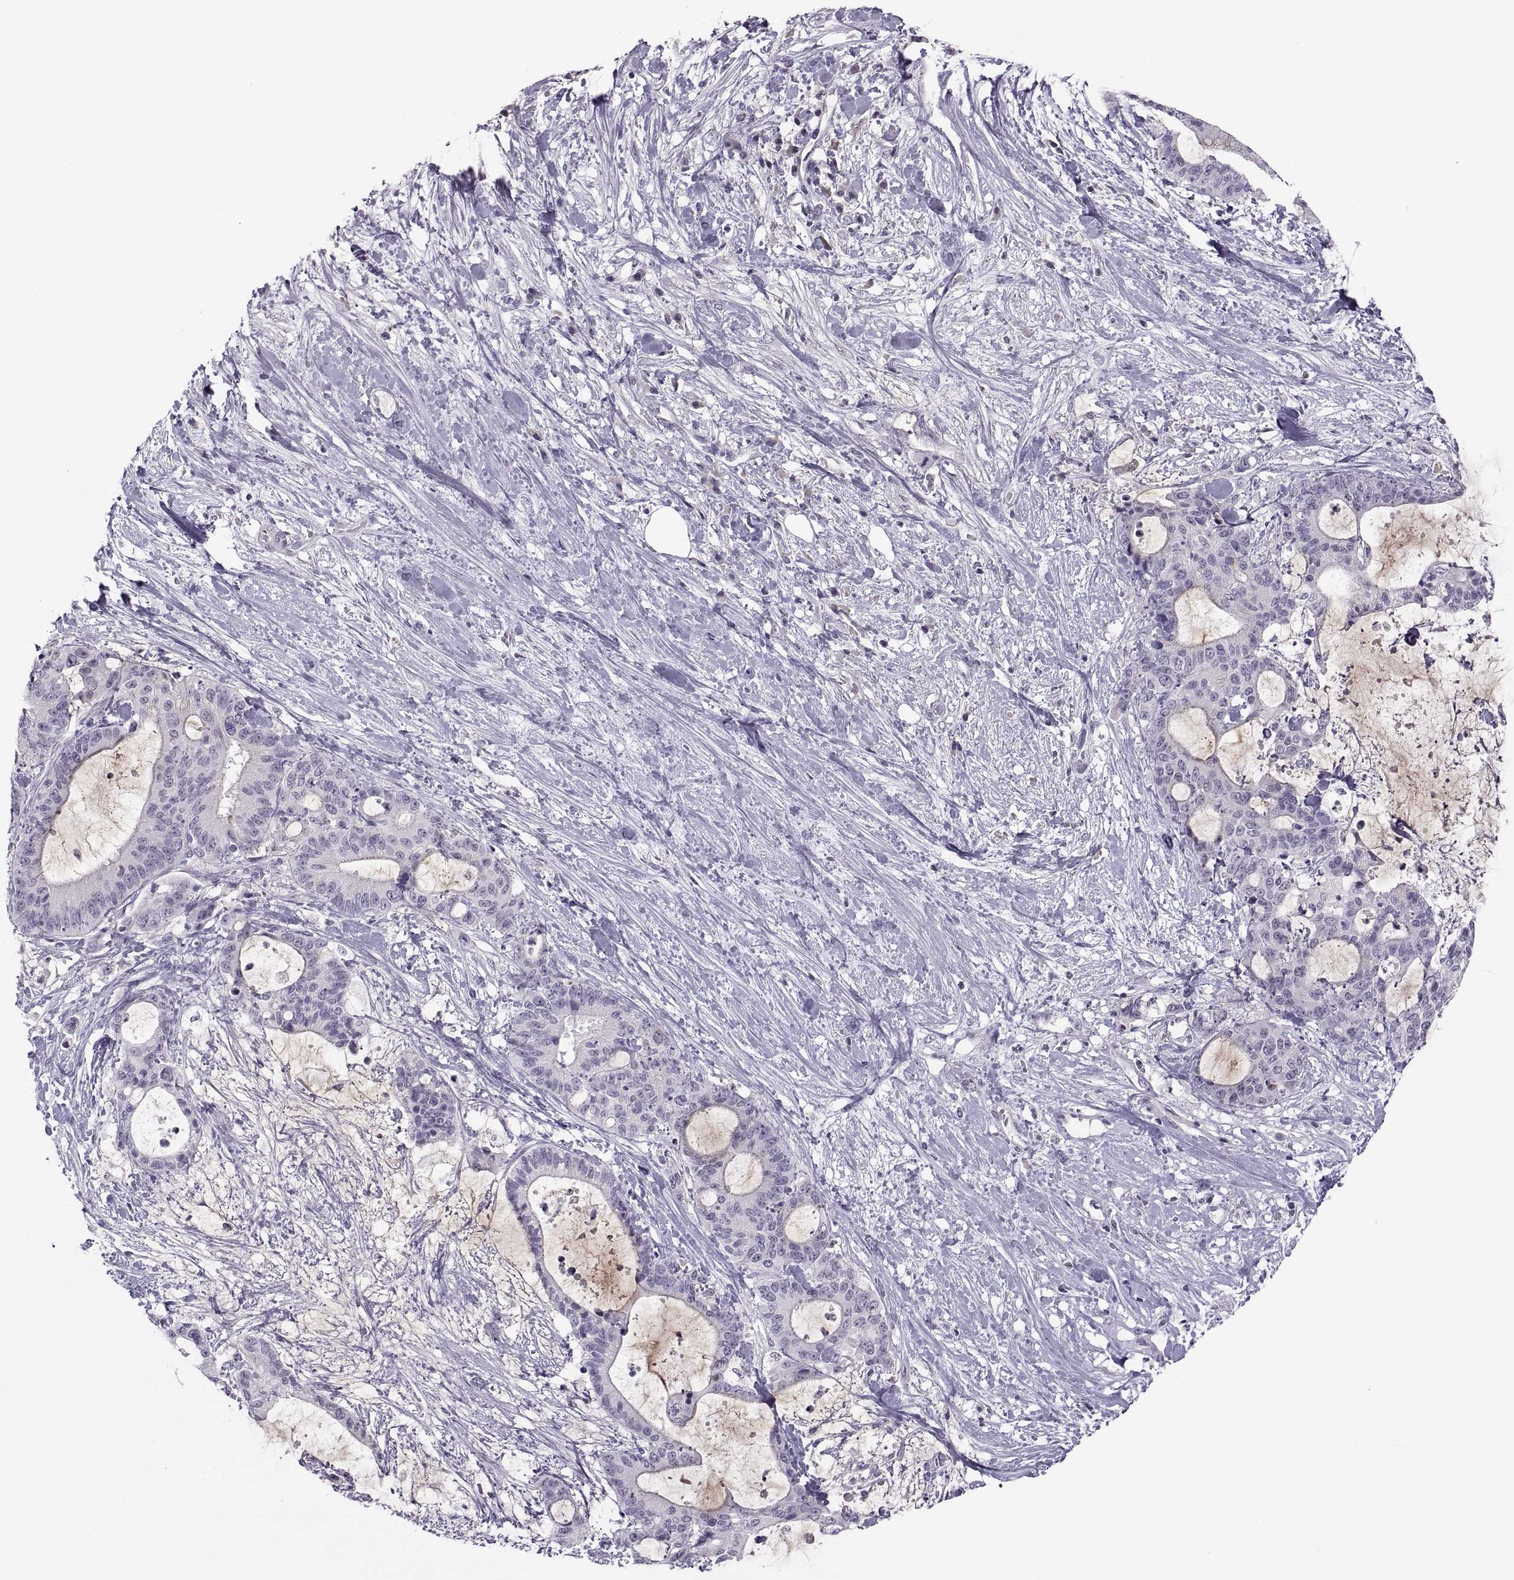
{"staining": {"intensity": "negative", "quantity": "none", "location": "none"}, "tissue": "liver cancer", "cell_type": "Tumor cells", "image_type": "cancer", "snomed": [{"axis": "morphology", "description": "Cholangiocarcinoma"}, {"axis": "topography", "description": "Liver"}], "caption": "Liver cholangiocarcinoma was stained to show a protein in brown. There is no significant expression in tumor cells. (DAB (3,3'-diaminobenzidine) IHC, high magnification).", "gene": "CHCT1", "patient": {"sex": "female", "age": 73}}